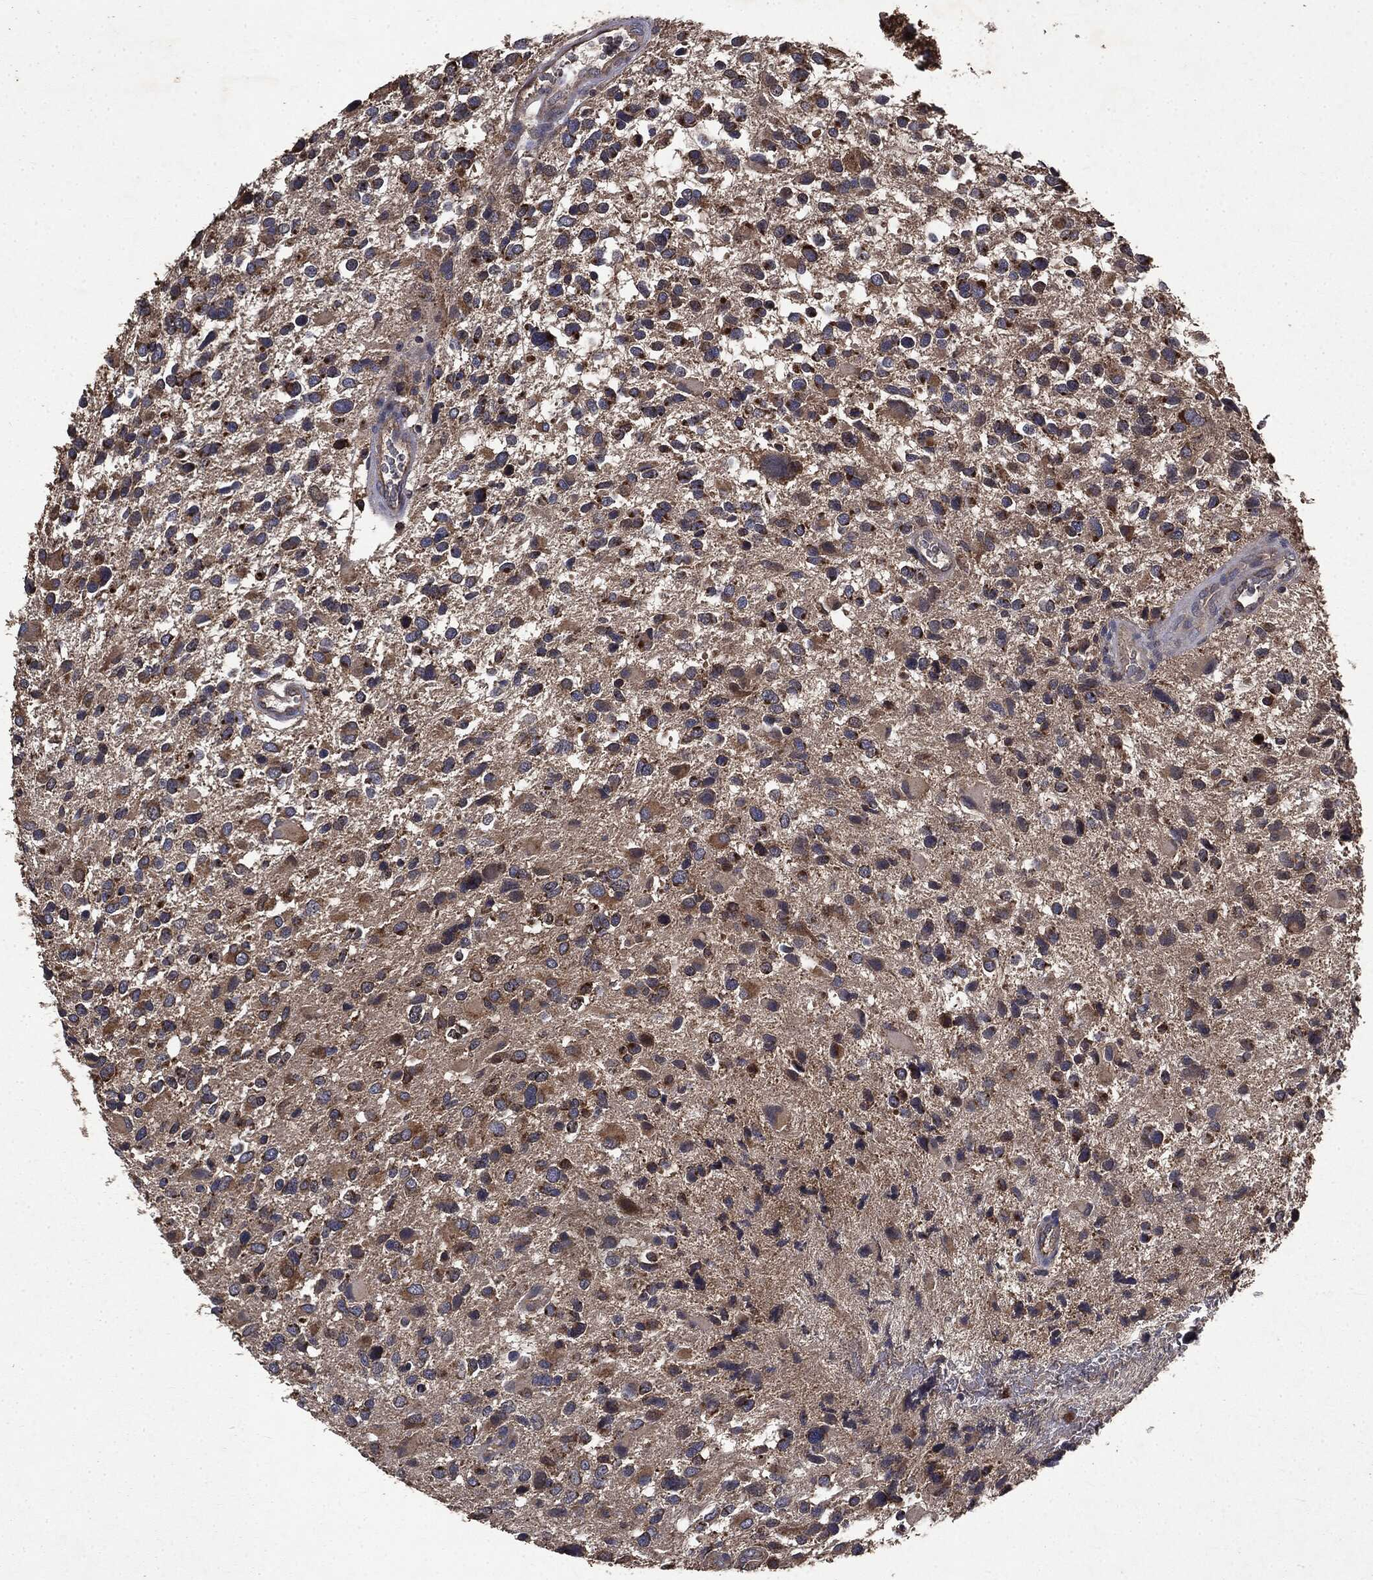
{"staining": {"intensity": "strong", "quantity": "25%-75%", "location": "cytoplasmic/membranous"}, "tissue": "glioma", "cell_type": "Tumor cells", "image_type": "cancer", "snomed": [{"axis": "morphology", "description": "Glioma, malignant, Low grade"}, {"axis": "topography", "description": "Brain"}], "caption": "IHC image of glioma stained for a protein (brown), which exhibits high levels of strong cytoplasmic/membranous positivity in approximately 25%-75% of tumor cells.", "gene": "MAPK6", "patient": {"sex": "female", "age": 32}}